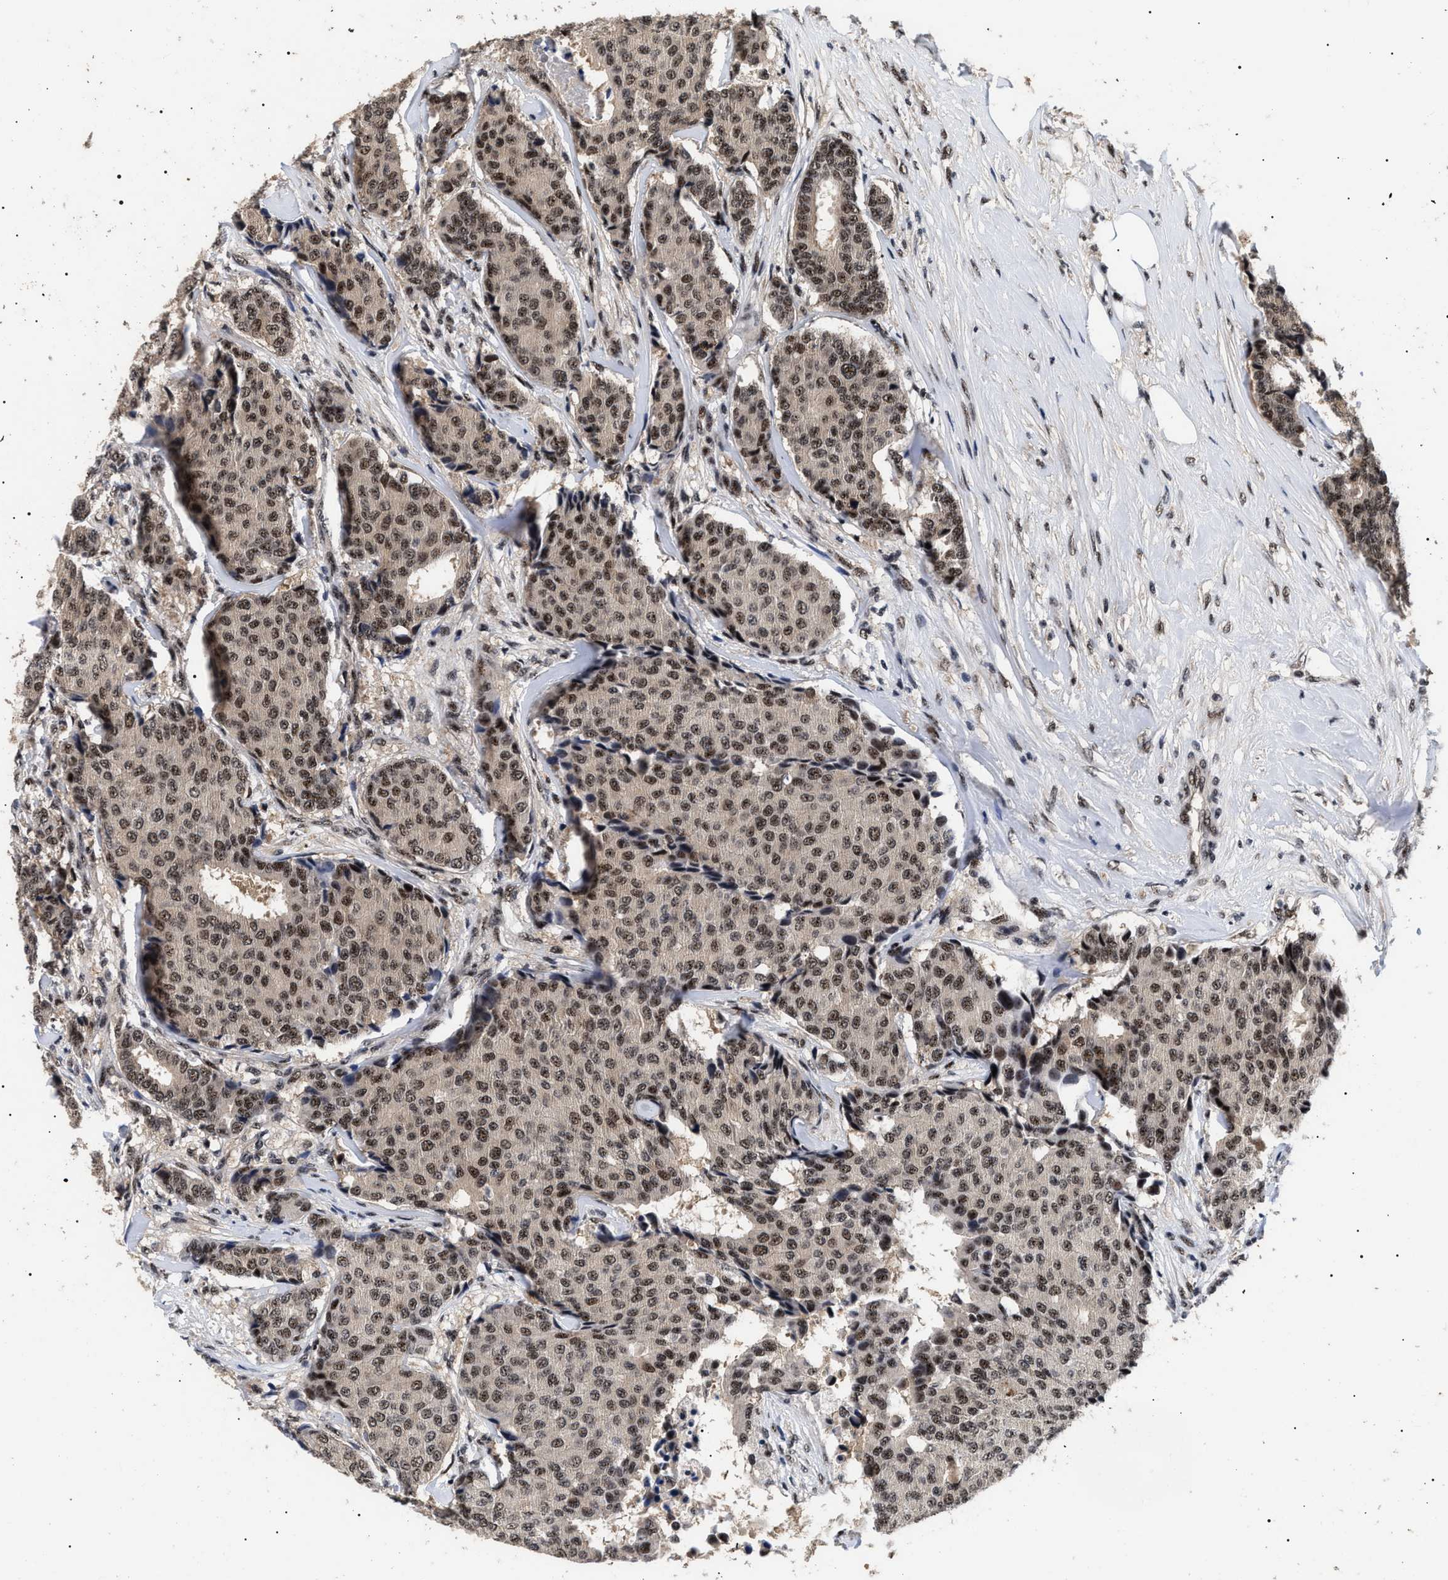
{"staining": {"intensity": "moderate", "quantity": ">75%", "location": "nuclear"}, "tissue": "breast cancer", "cell_type": "Tumor cells", "image_type": "cancer", "snomed": [{"axis": "morphology", "description": "Duct carcinoma"}, {"axis": "topography", "description": "Breast"}], "caption": "Immunohistochemical staining of breast cancer (intraductal carcinoma) exhibits medium levels of moderate nuclear protein expression in approximately >75% of tumor cells.", "gene": "CAAP1", "patient": {"sex": "female", "age": 75}}